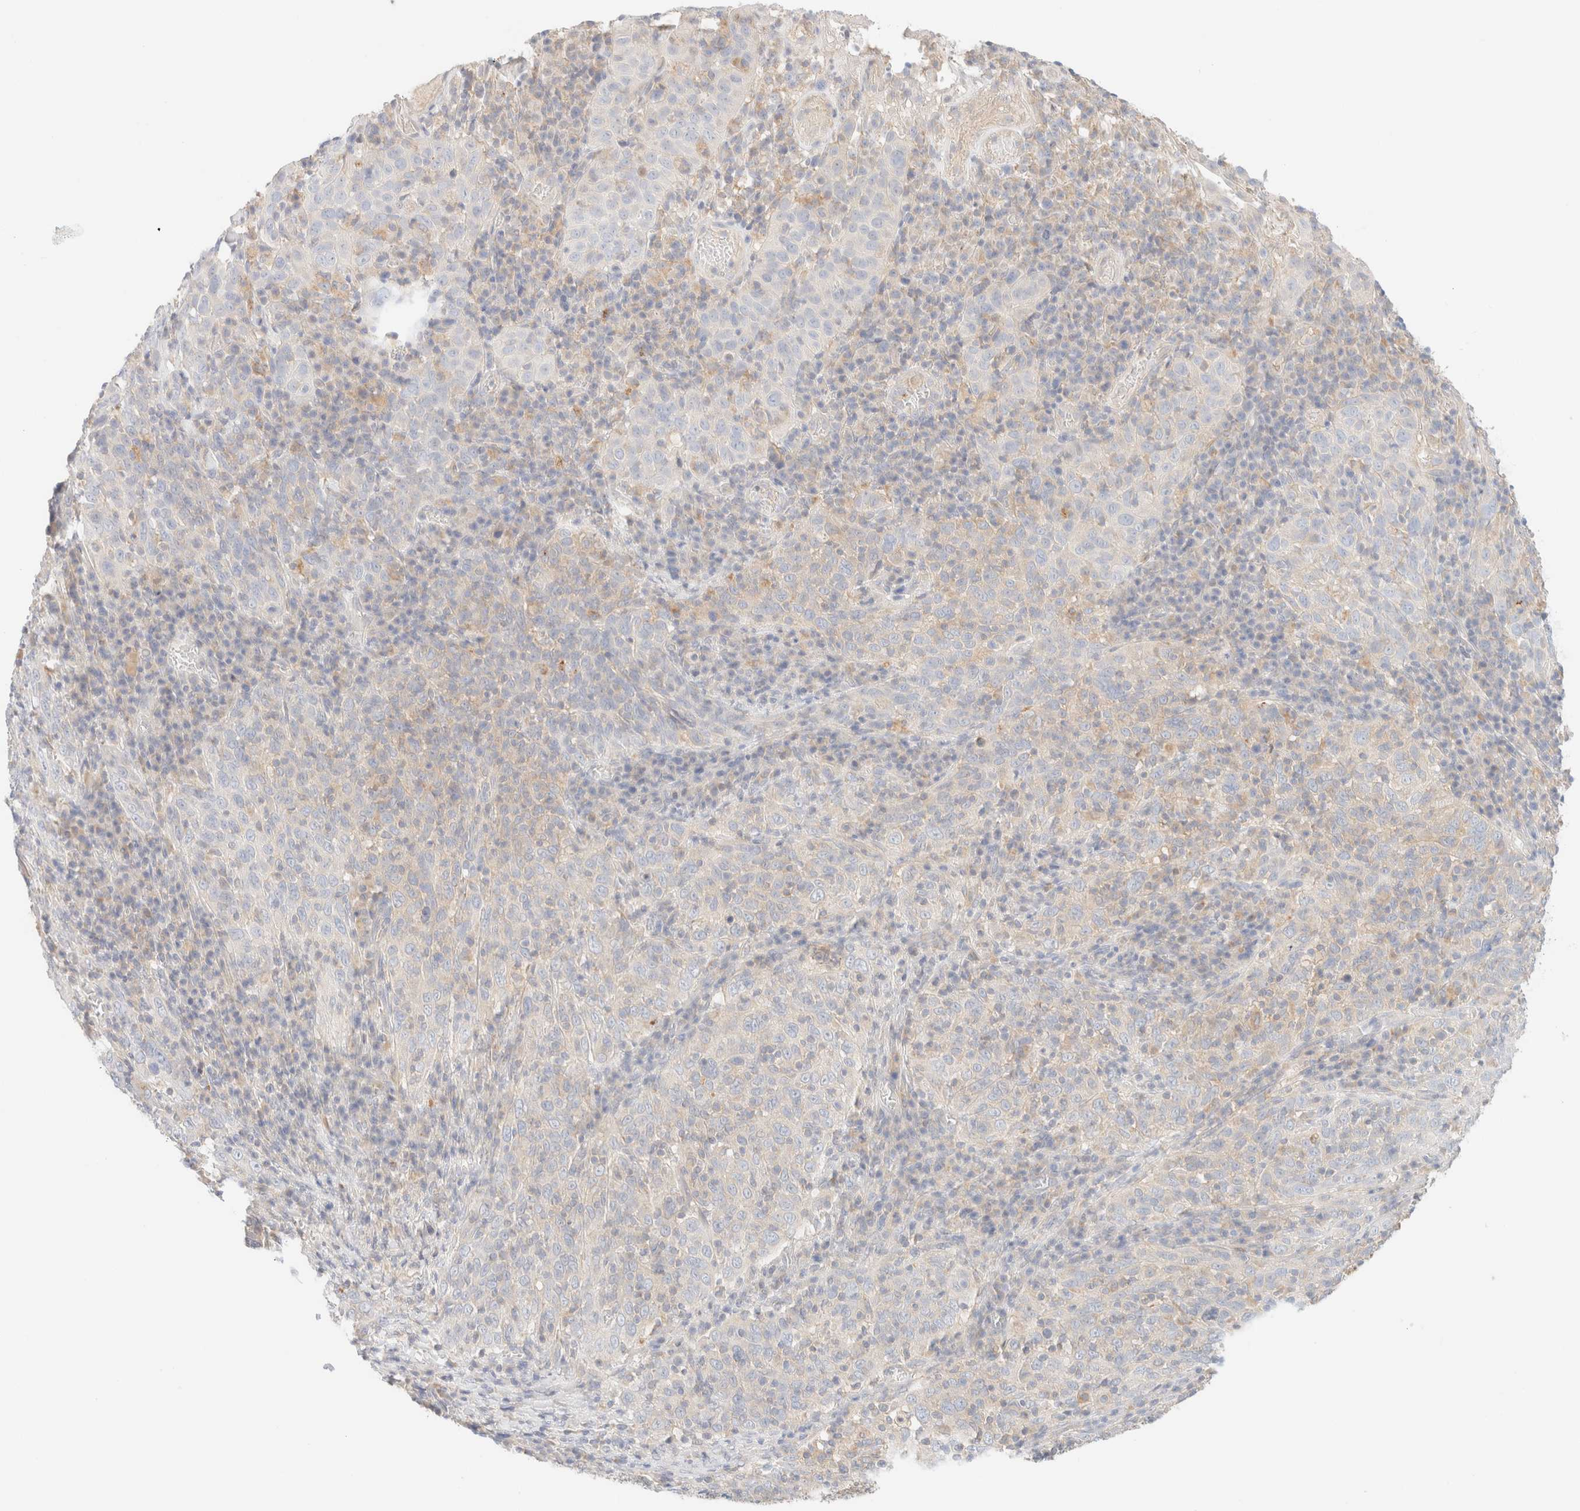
{"staining": {"intensity": "negative", "quantity": "none", "location": "none"}, "tissue": "cervical cancer", "cell_type": "Tumor cells", "image_type": "cancer", "snomed": [{"axis": "morphology", "description": "Squamous cell carcinoma, NOS"}, {"axis": "topography", "description": "Cervix"}], "caption": "Squamous cell carcinoma (cervical) was stained to show a protein in brown. There is no significant positivity in tumor cells. Nuclei are stained in blue.", "gene": "SARM1", "patient": {"sex": "female", "age": 46}}